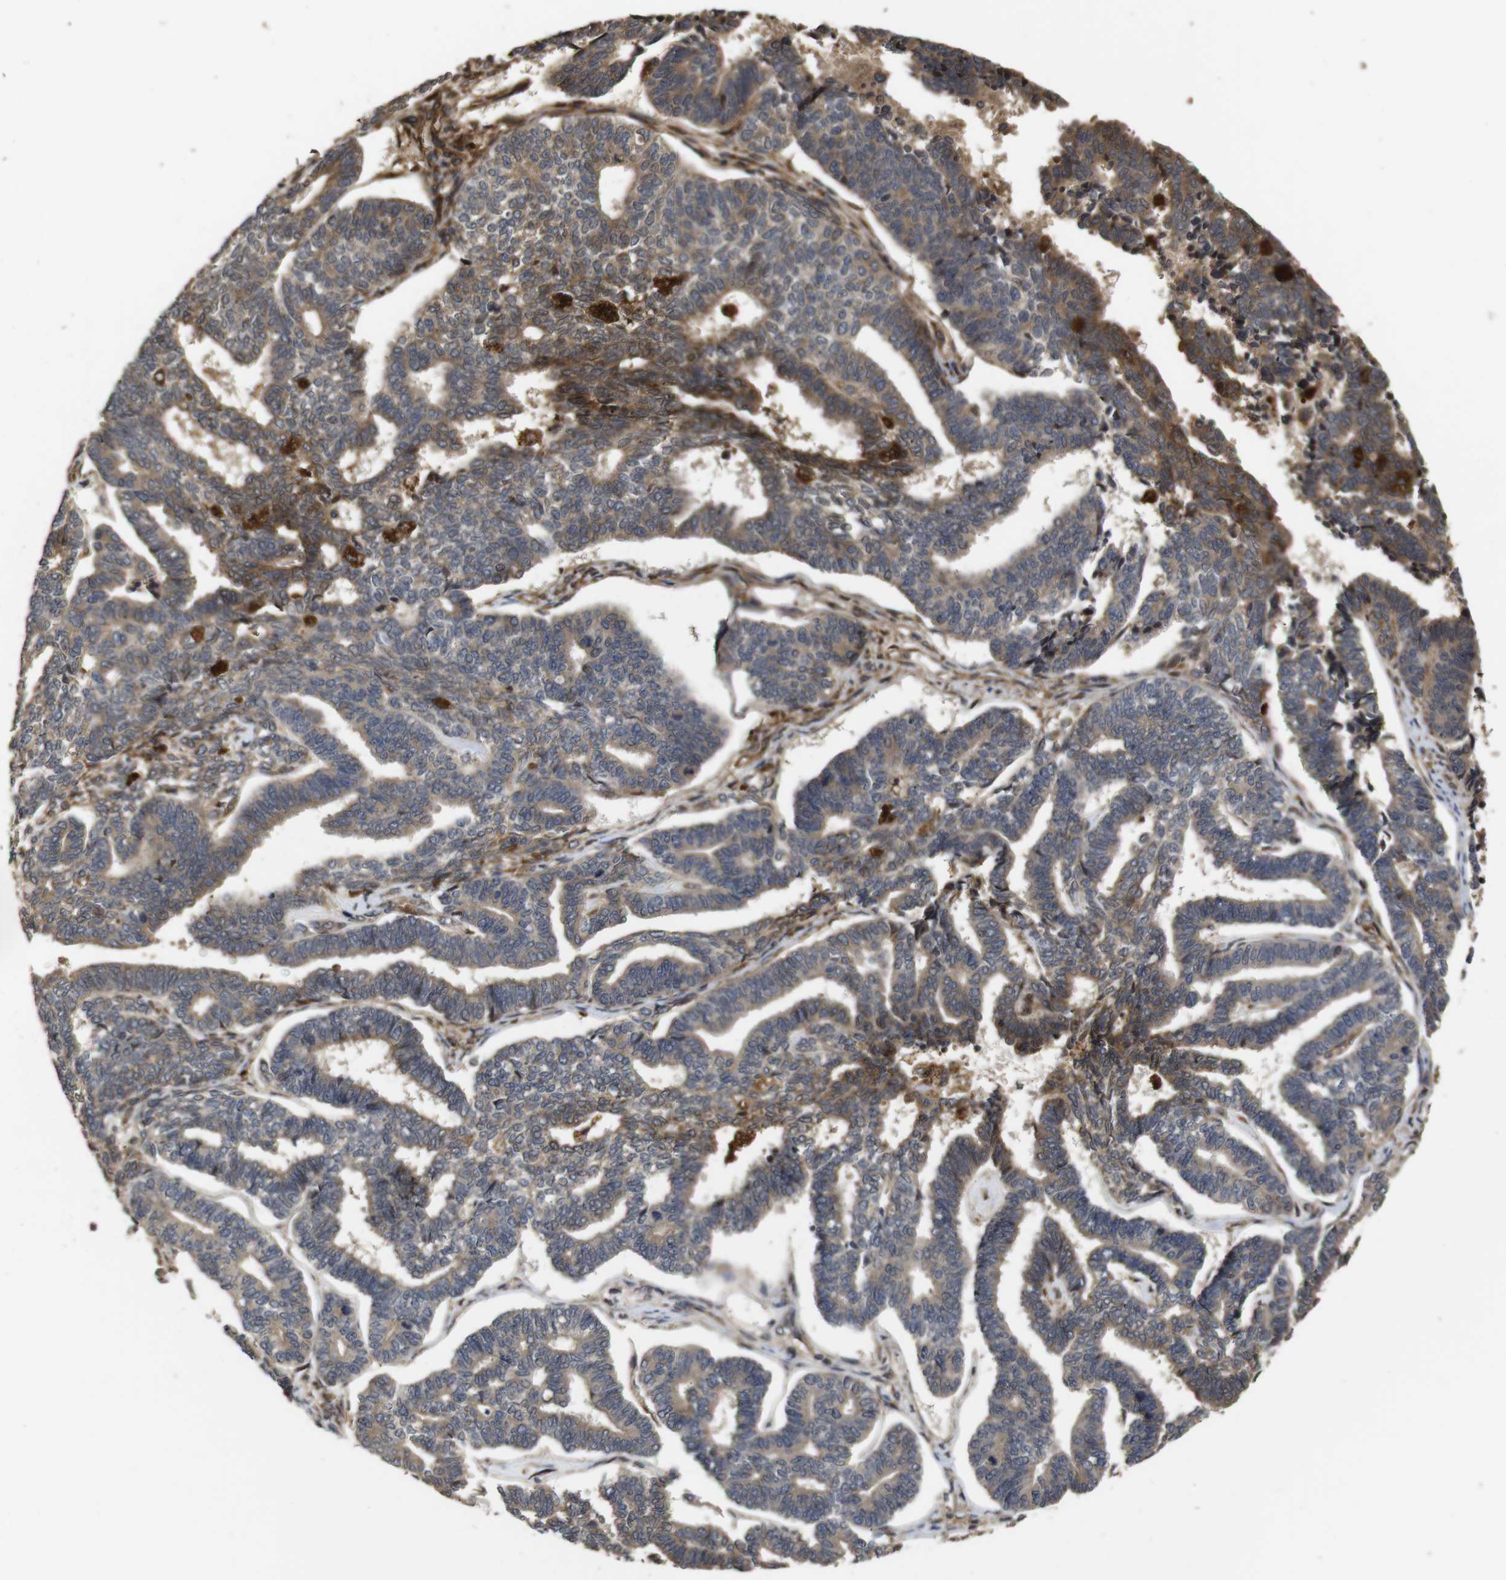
{"staining": {"intensity": "moderate", "quantity": ">75%", "location": "cytoplasmic/membranous"}, "tissue": "endometrial cancer", "cell_type": "Tumor cells", "image_type": "cancer", "snomed": [{"axis": "morphology", "description": "Adenocarcinoma, NOS"}, {"axis": "topography", "description": "Endometrium"}], "caption": "Immunohistochemistry (DAB) staining of endometrial cancer demonstrates moderate cytoplasmic/membranous protein staining in about >75% of tumor cells. (brown staining indicates protein expression, while blue staining denotes nuclei).", "gene": "PTPN14", "patient": {"sex": "female", "age": 70}}